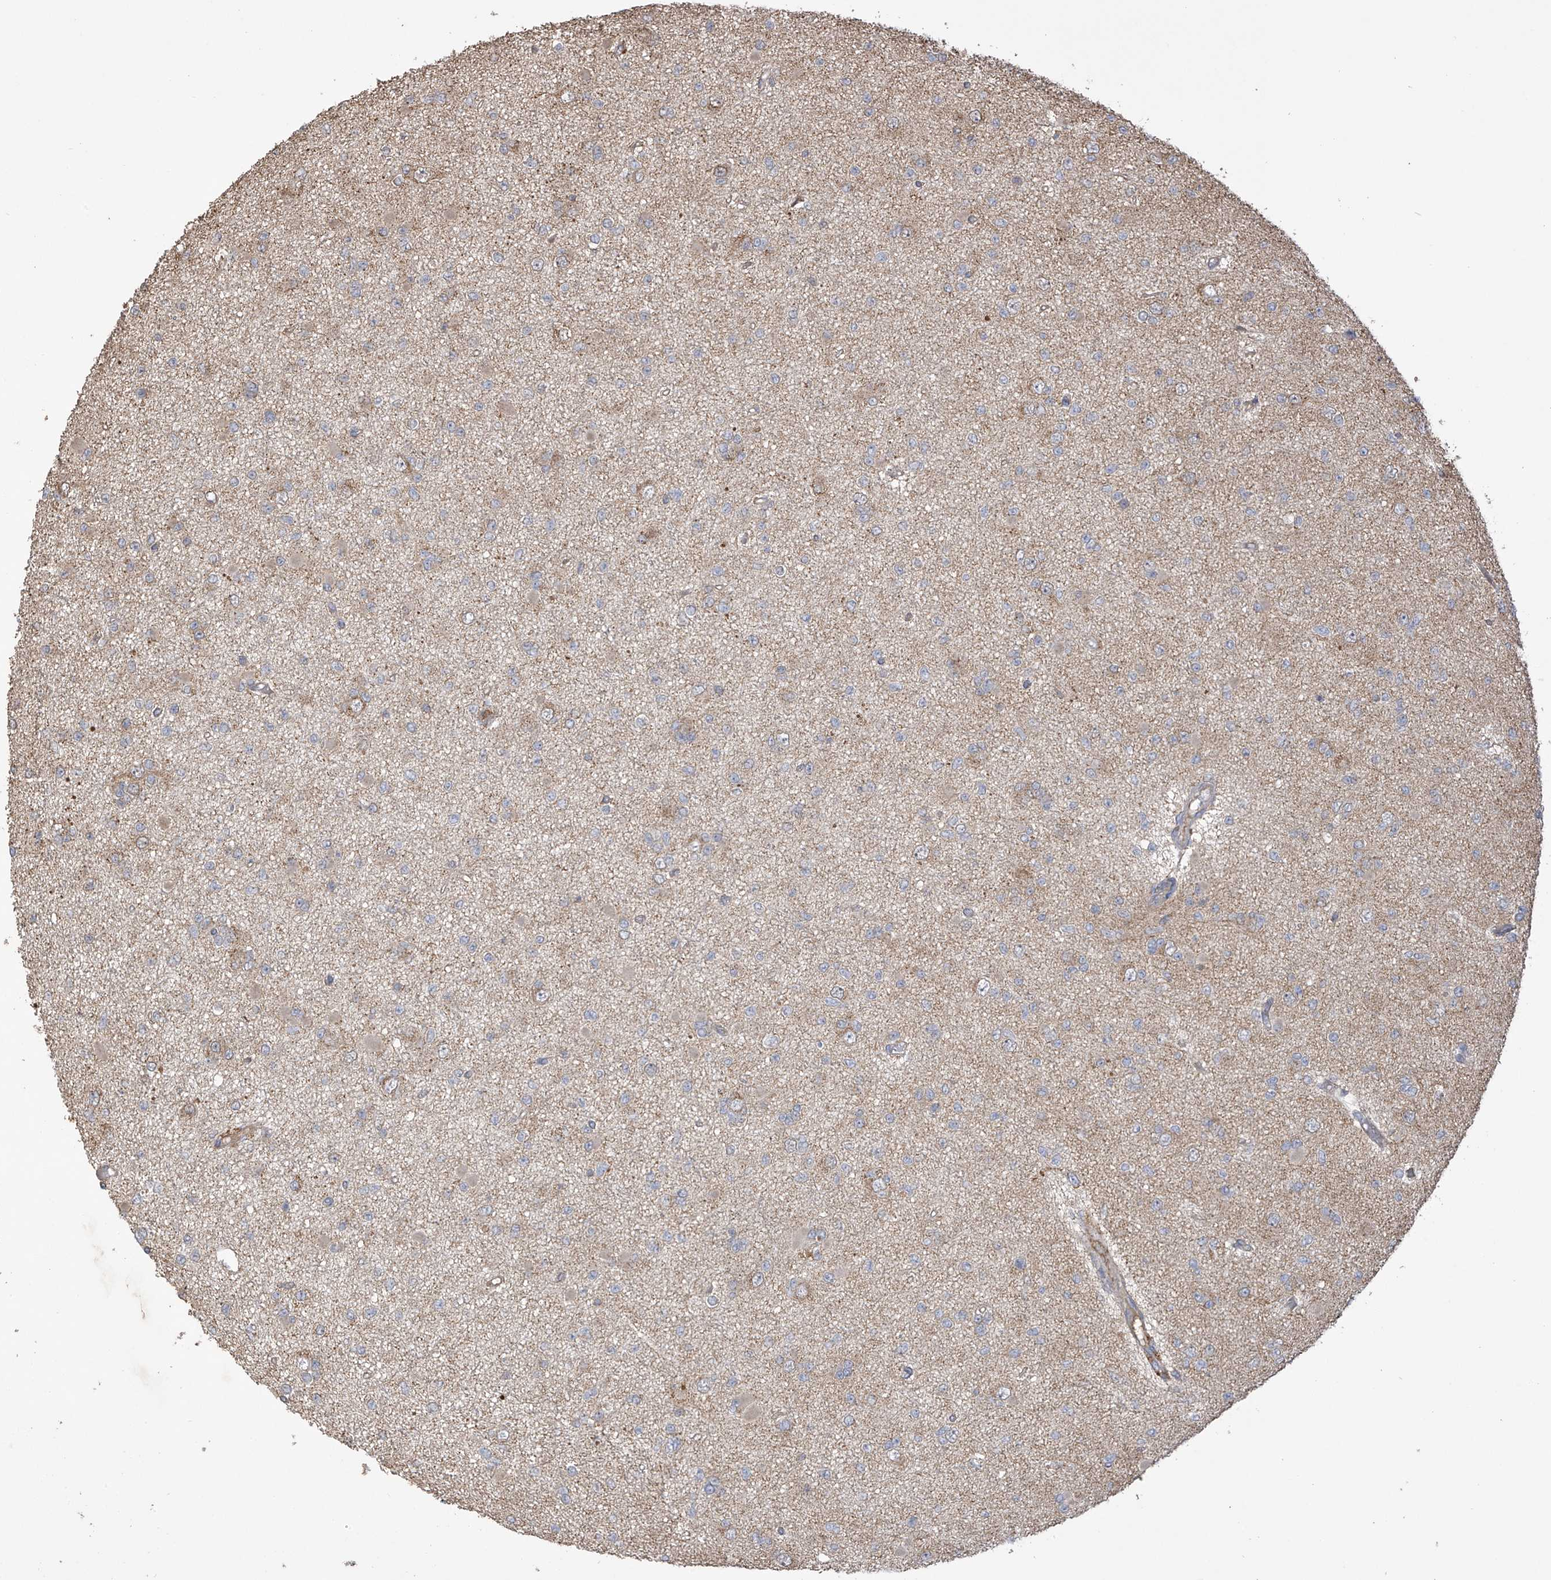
{"staining": {"intensity": "negative", "quantity": "none", "location": "none"}, "tissue": "glioma", "cell_type": "Tumor cells", "image_type": "cancer", "snomed": [{"axis": "morphology", "description": "Glioma, malignant, Low grade"}, {"axis": "topography", "description": "Brain"}], "caption": "This is an immunohistochemistry (IHC) photomicrograph of glioma. There is no expression in tumor cells.", "gene": "COX10", "patient": {"sex": "female", "age": 22}}